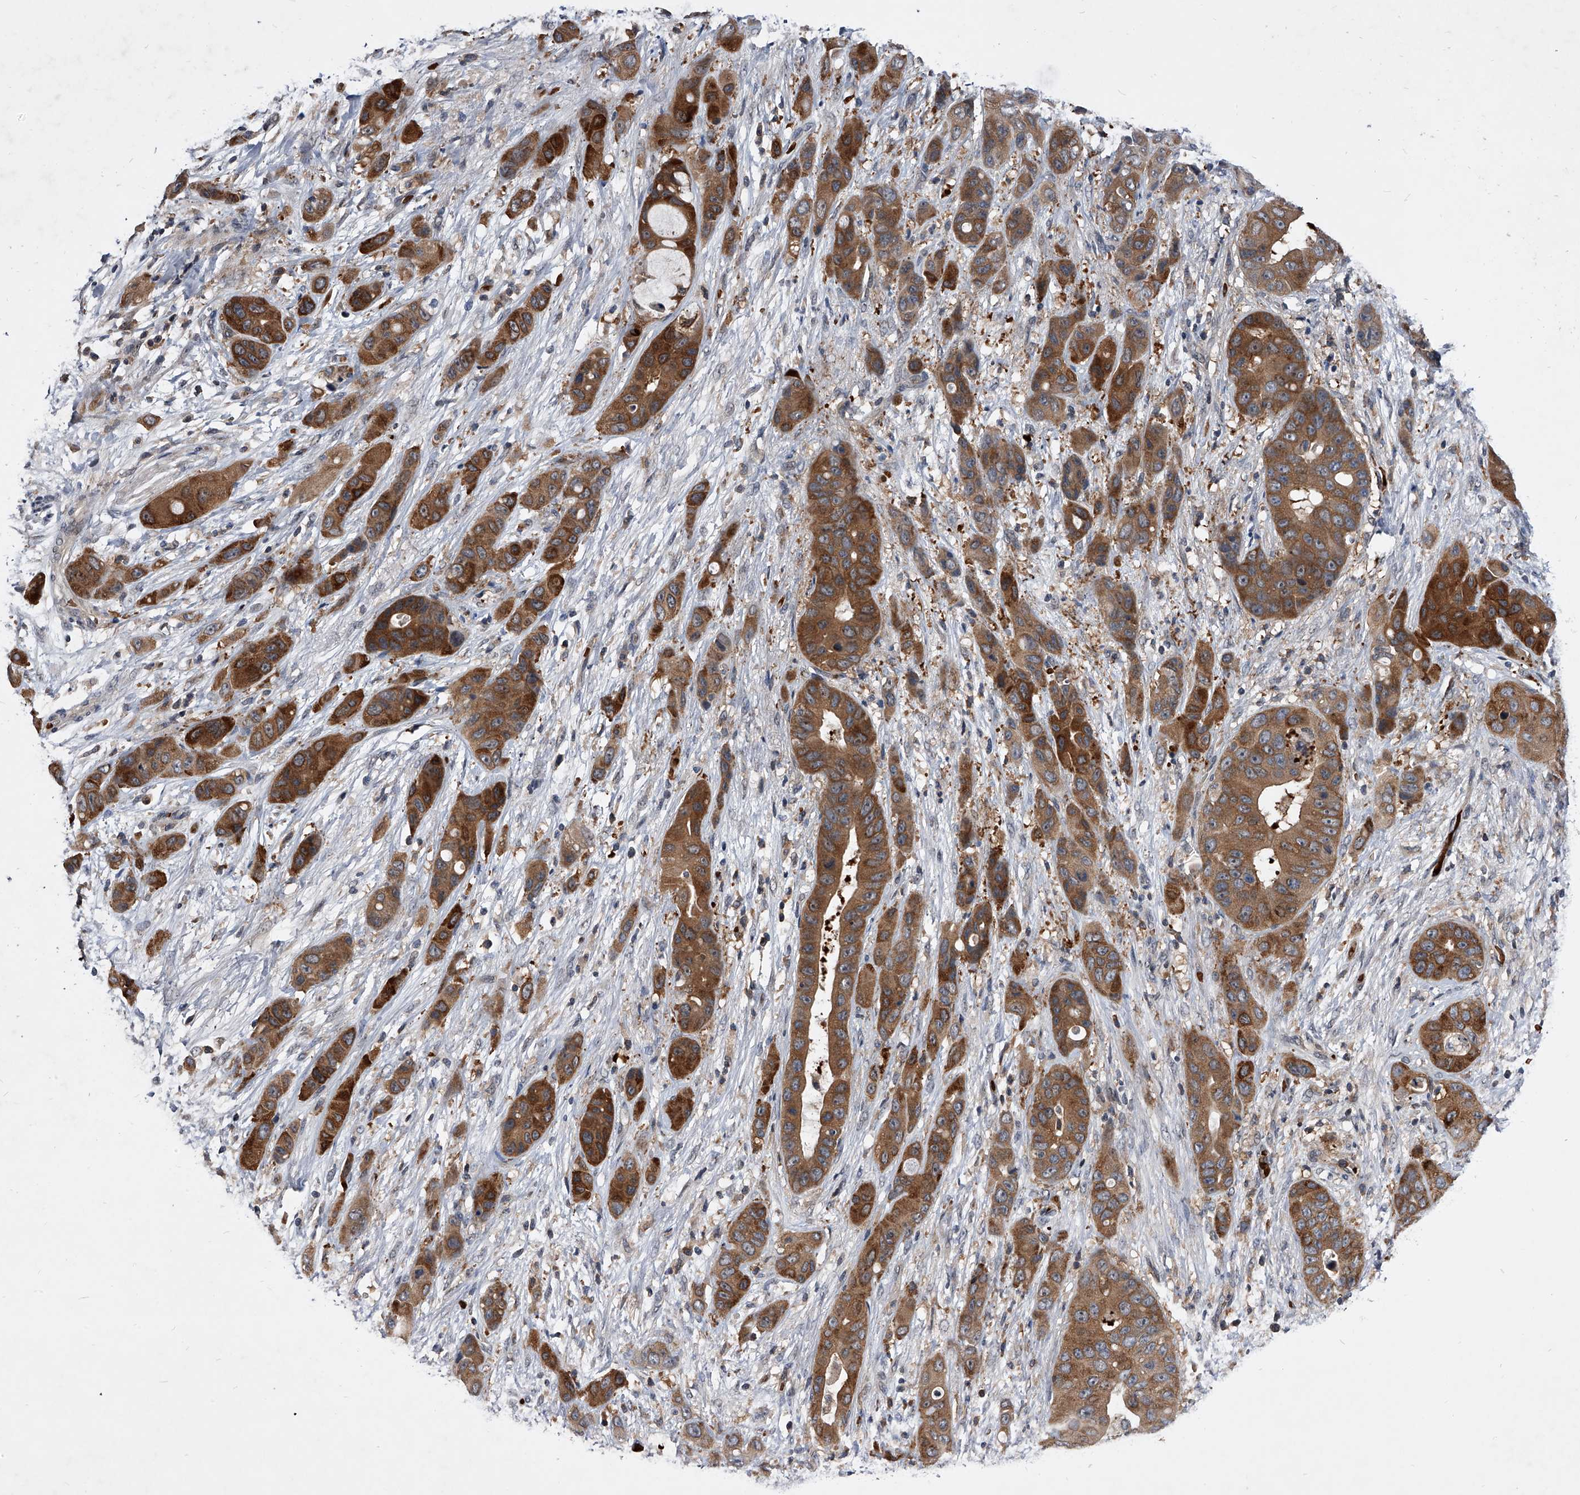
{"staining": {"intensity": "moderate", "quantity": ">75%", "location": "cytoplasmic/membranous"}, "tissue": "liver cancer", "cell_type": "Tumor cells", "image_type": "cancer", "snomed": [{"axis": "morphology", "description": "Cholangiocarcinoma"}, {"axis": "topography", "description": "Liver"}], "caption": "Liver cancer (cholangiocarcinoma) tissue displays moderate cytoplasmic/membranous staining in about >75% of tumor cells, visualized by immunohistochemistry.", "gene": "ZNF30", "patient": {"sex": "female", "age": 52}}